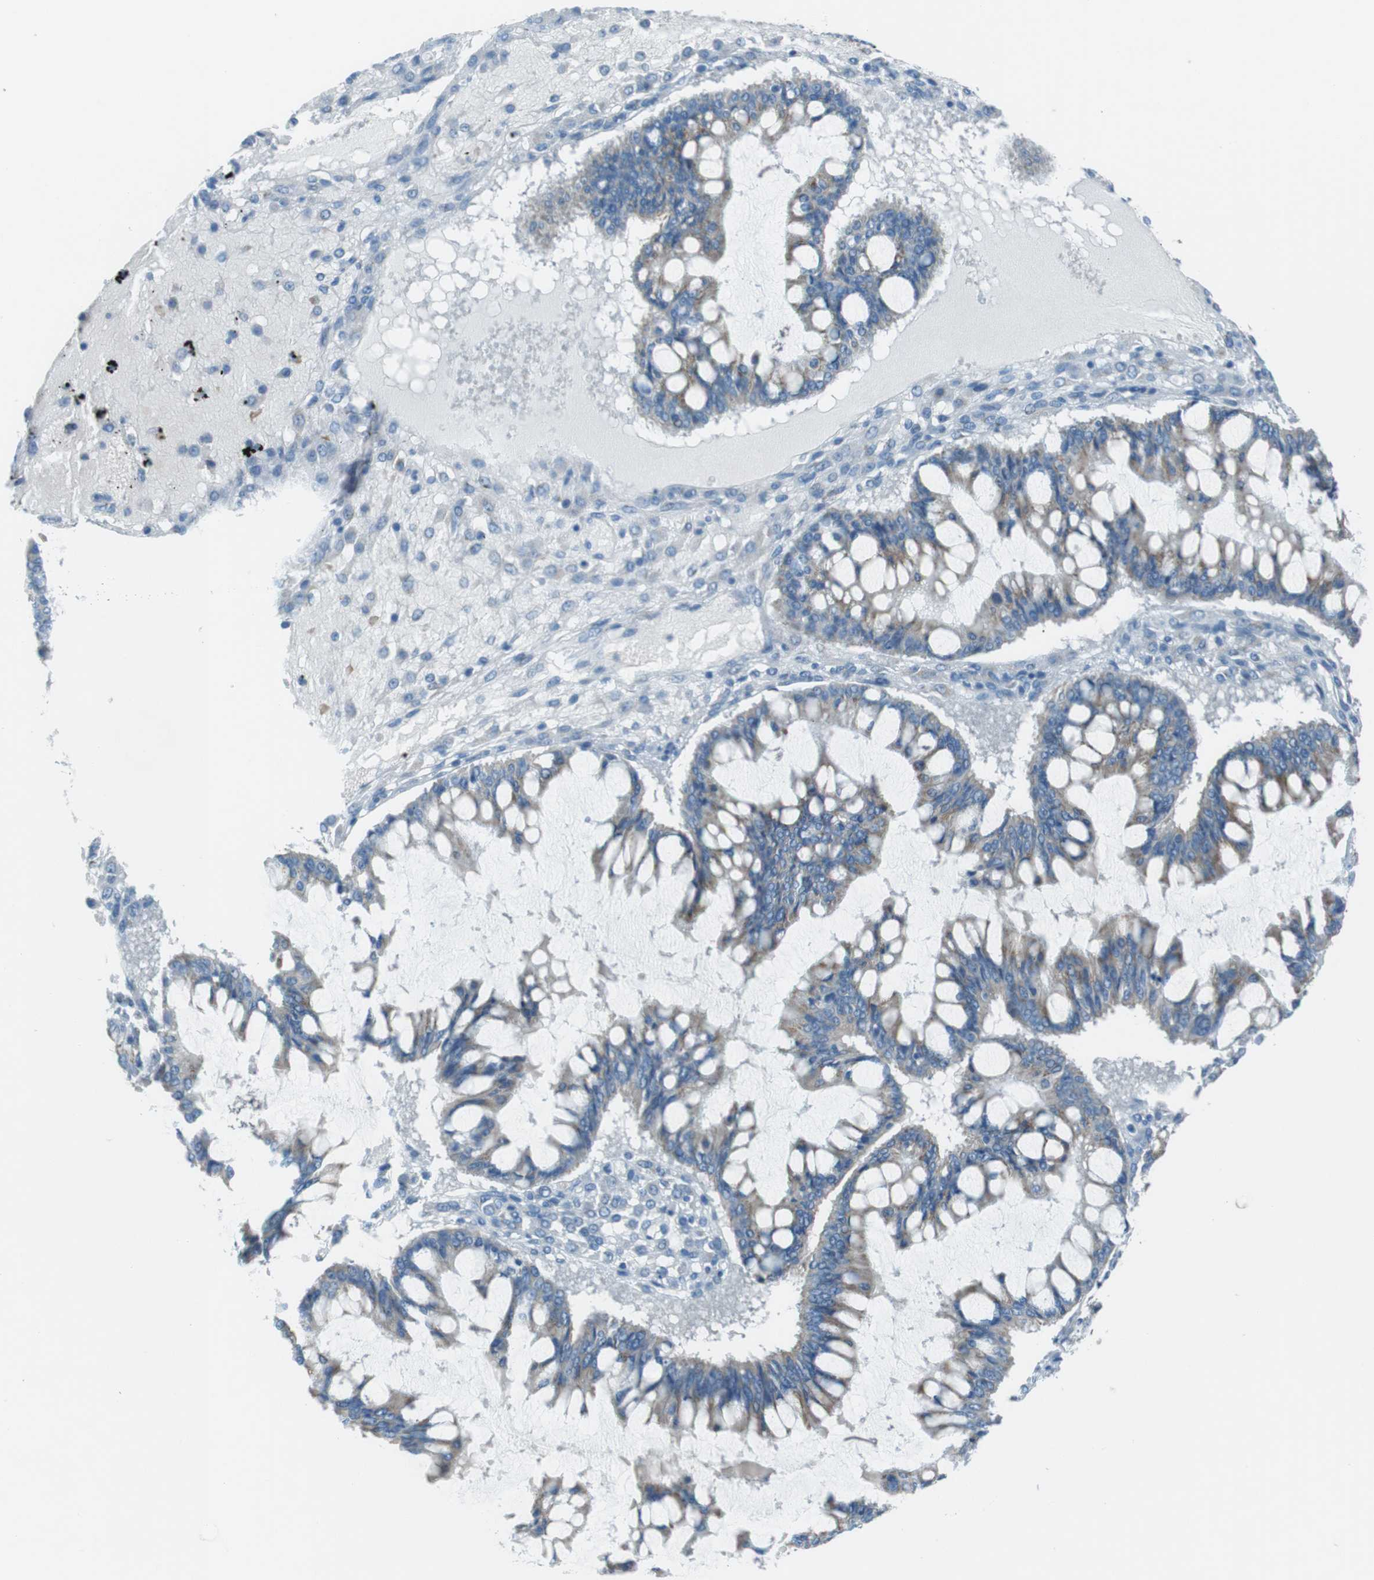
{"staining": {"intensity": "negative", "quantity": "none", "location": "none"}, "tissue": "ovarian cancer", "cell_type": "Tumor cells", "image_type": "cancer", "snomed": [{"axis": "morphology", "description": "Cystadenocarcinoma, mucinous, NOS"}, {"axis": "topography", "description": "Ovary"}], "caption": "The micrograph displays no staining of tumor cells in mucinous cystadenocarcinoma (ovarian). The staining was performed using DAB (3,3'-diaminobenzidine) to visualize the protein expression in brown, while the nuclei were stained in blue with hematoxylin (Magnification: 20x).", "gene": "TXNDC15", "patient": {"sex": "female", "age": 73}}